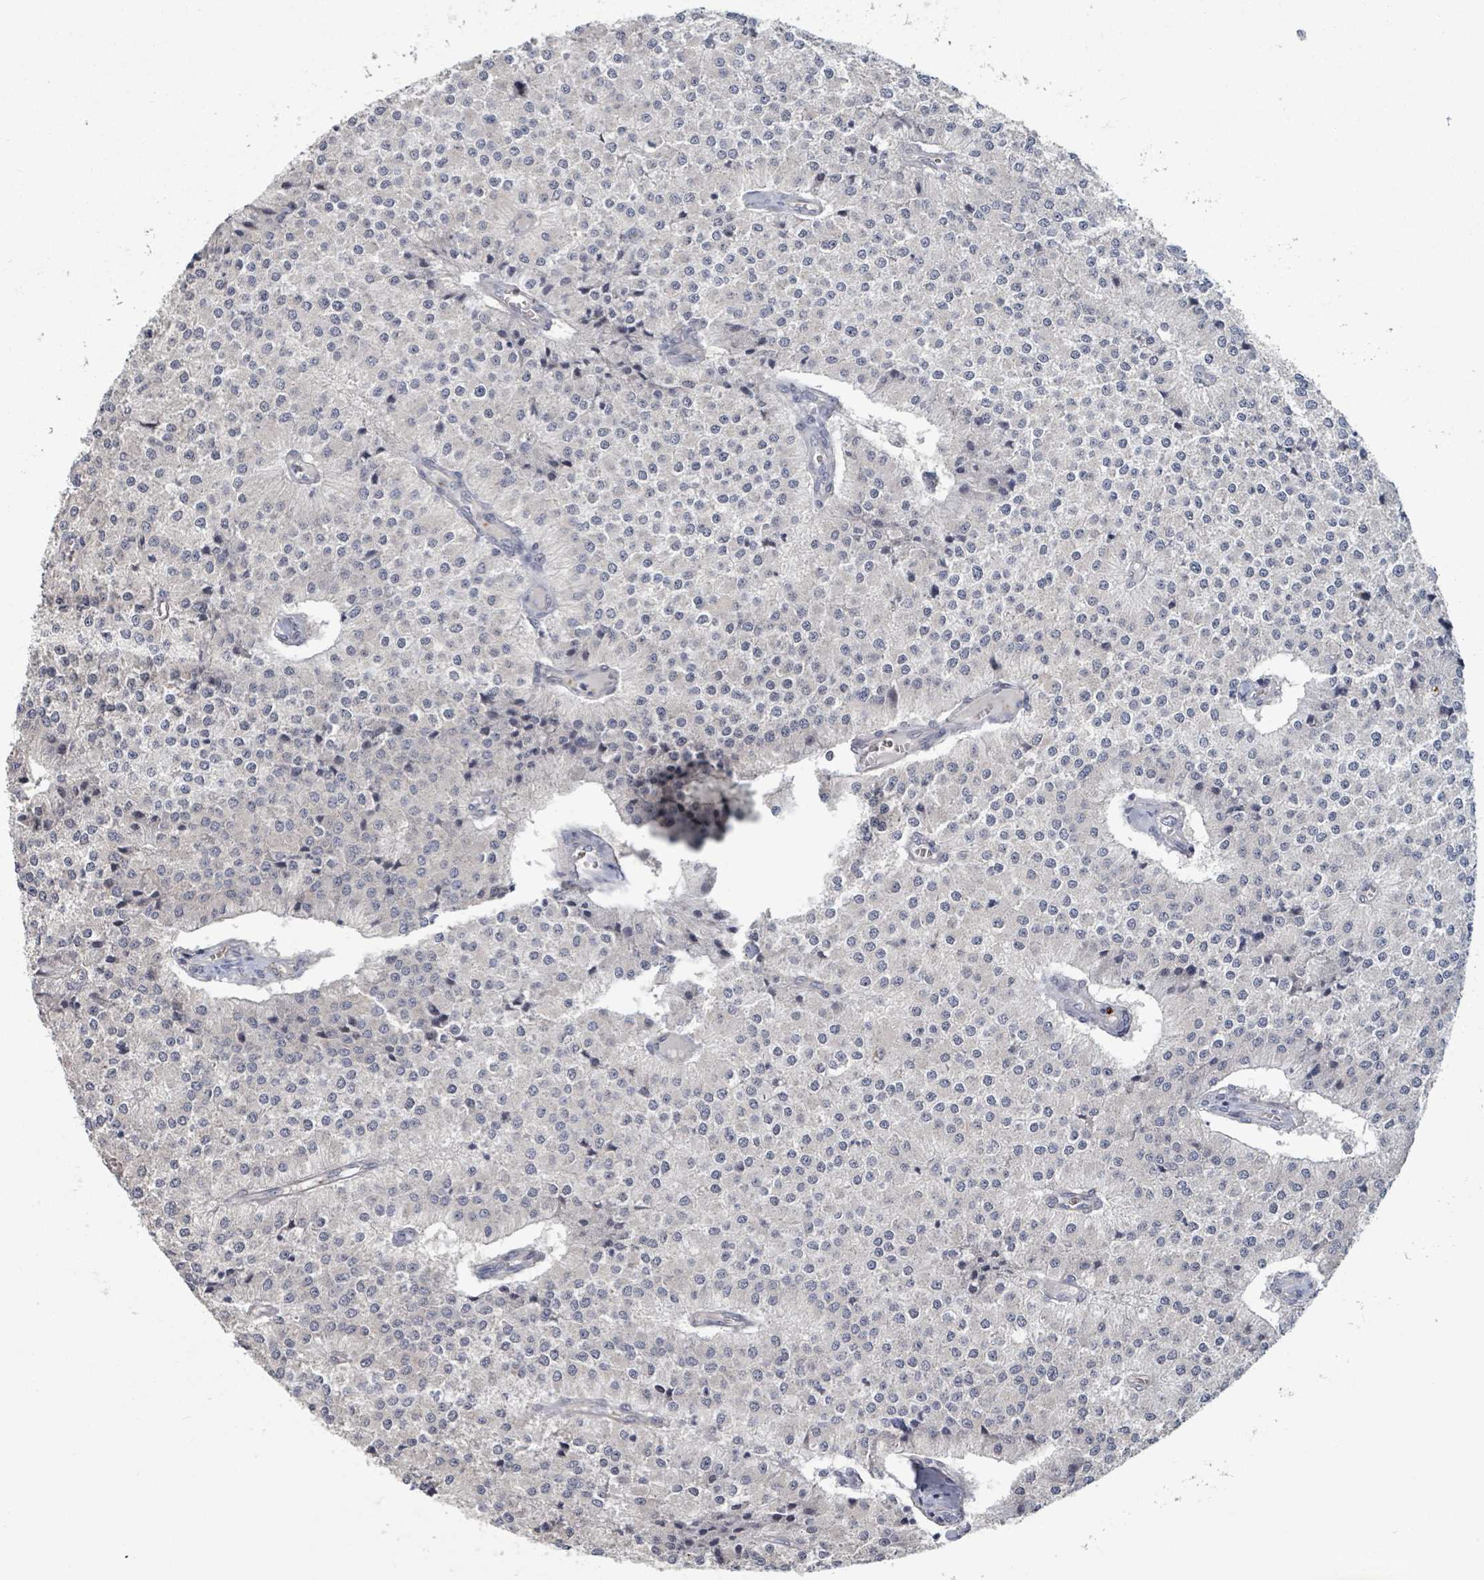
{"staining": {"intensity": "negative", "quantity": "none", "location": "none"}, "tissue": "carcinoid", "cell_type": "Tumor cells", "image_type": "cancer", "snomed": [{"axis": "morphology", "description": "Carcinoid, malignant, NOS"}, {"axis": "topography", "description": "Colon"}], "caption": "This is an IHC micrograph of human carcinoid (malignant). There is no staining in tumor cells.", "gene": "PLAUR", "patient": {"sex": "female", "age": 52}}